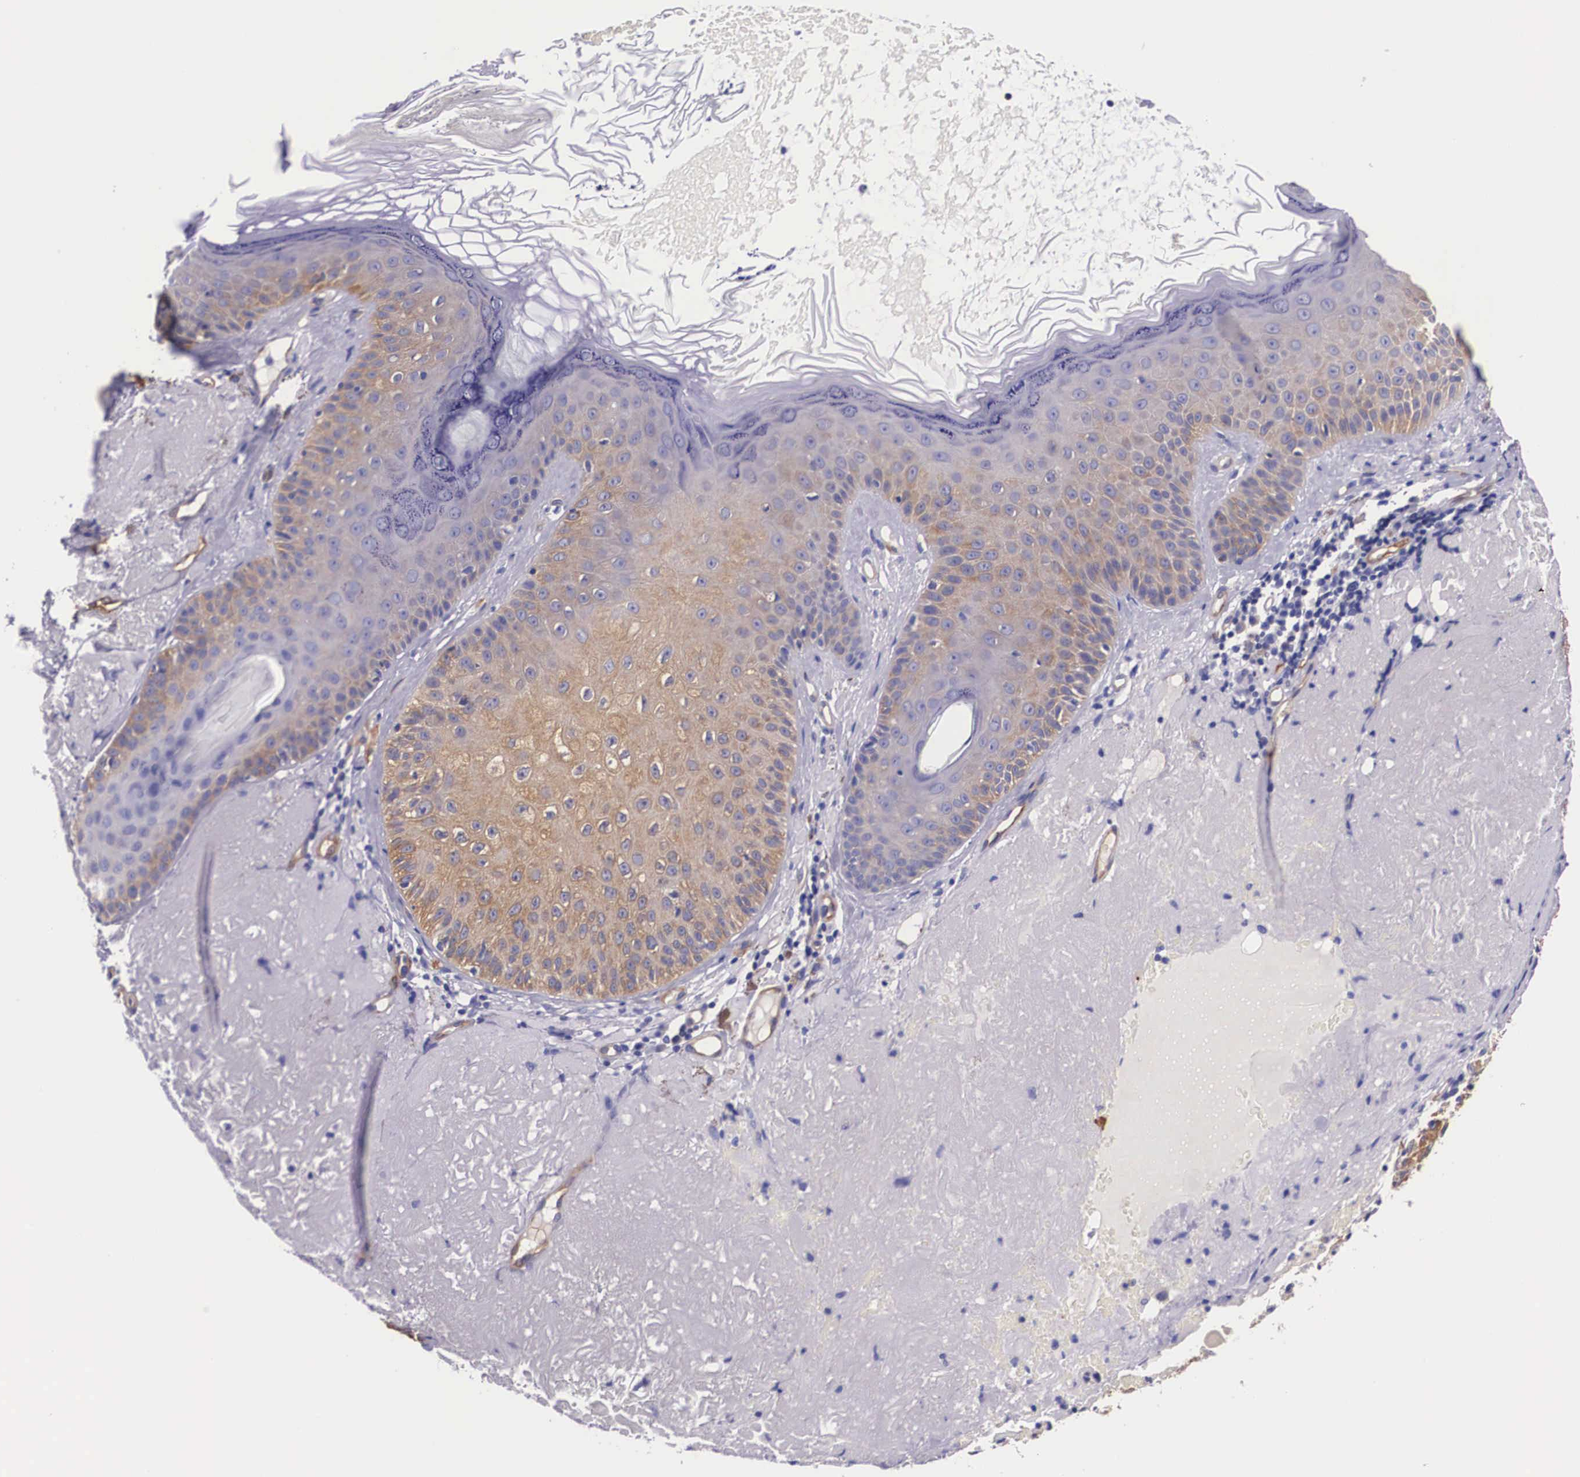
{"staining": {"intensity": "moderate", "quantity": "25%-75%", "location": "cytoplasmic/membranous"}, "tissue": "skin cancer", "cell_type": "Tumor cells", "image_type": "cancer", "snomed": [{"axis": "morphology", "description": "Squamous cell carcinoma, NOS"}, {"axis": "topography", "description": "Skin"}], "caption": "Human squamous cell carcinoma (skin) stained for a protein (brown) shows moderate cytoplasmic/membranous positive positivity in about 25%-75% of tumor cells.", "gene": "BCAR1", "patient": {"sex": "female", "age": 89}}